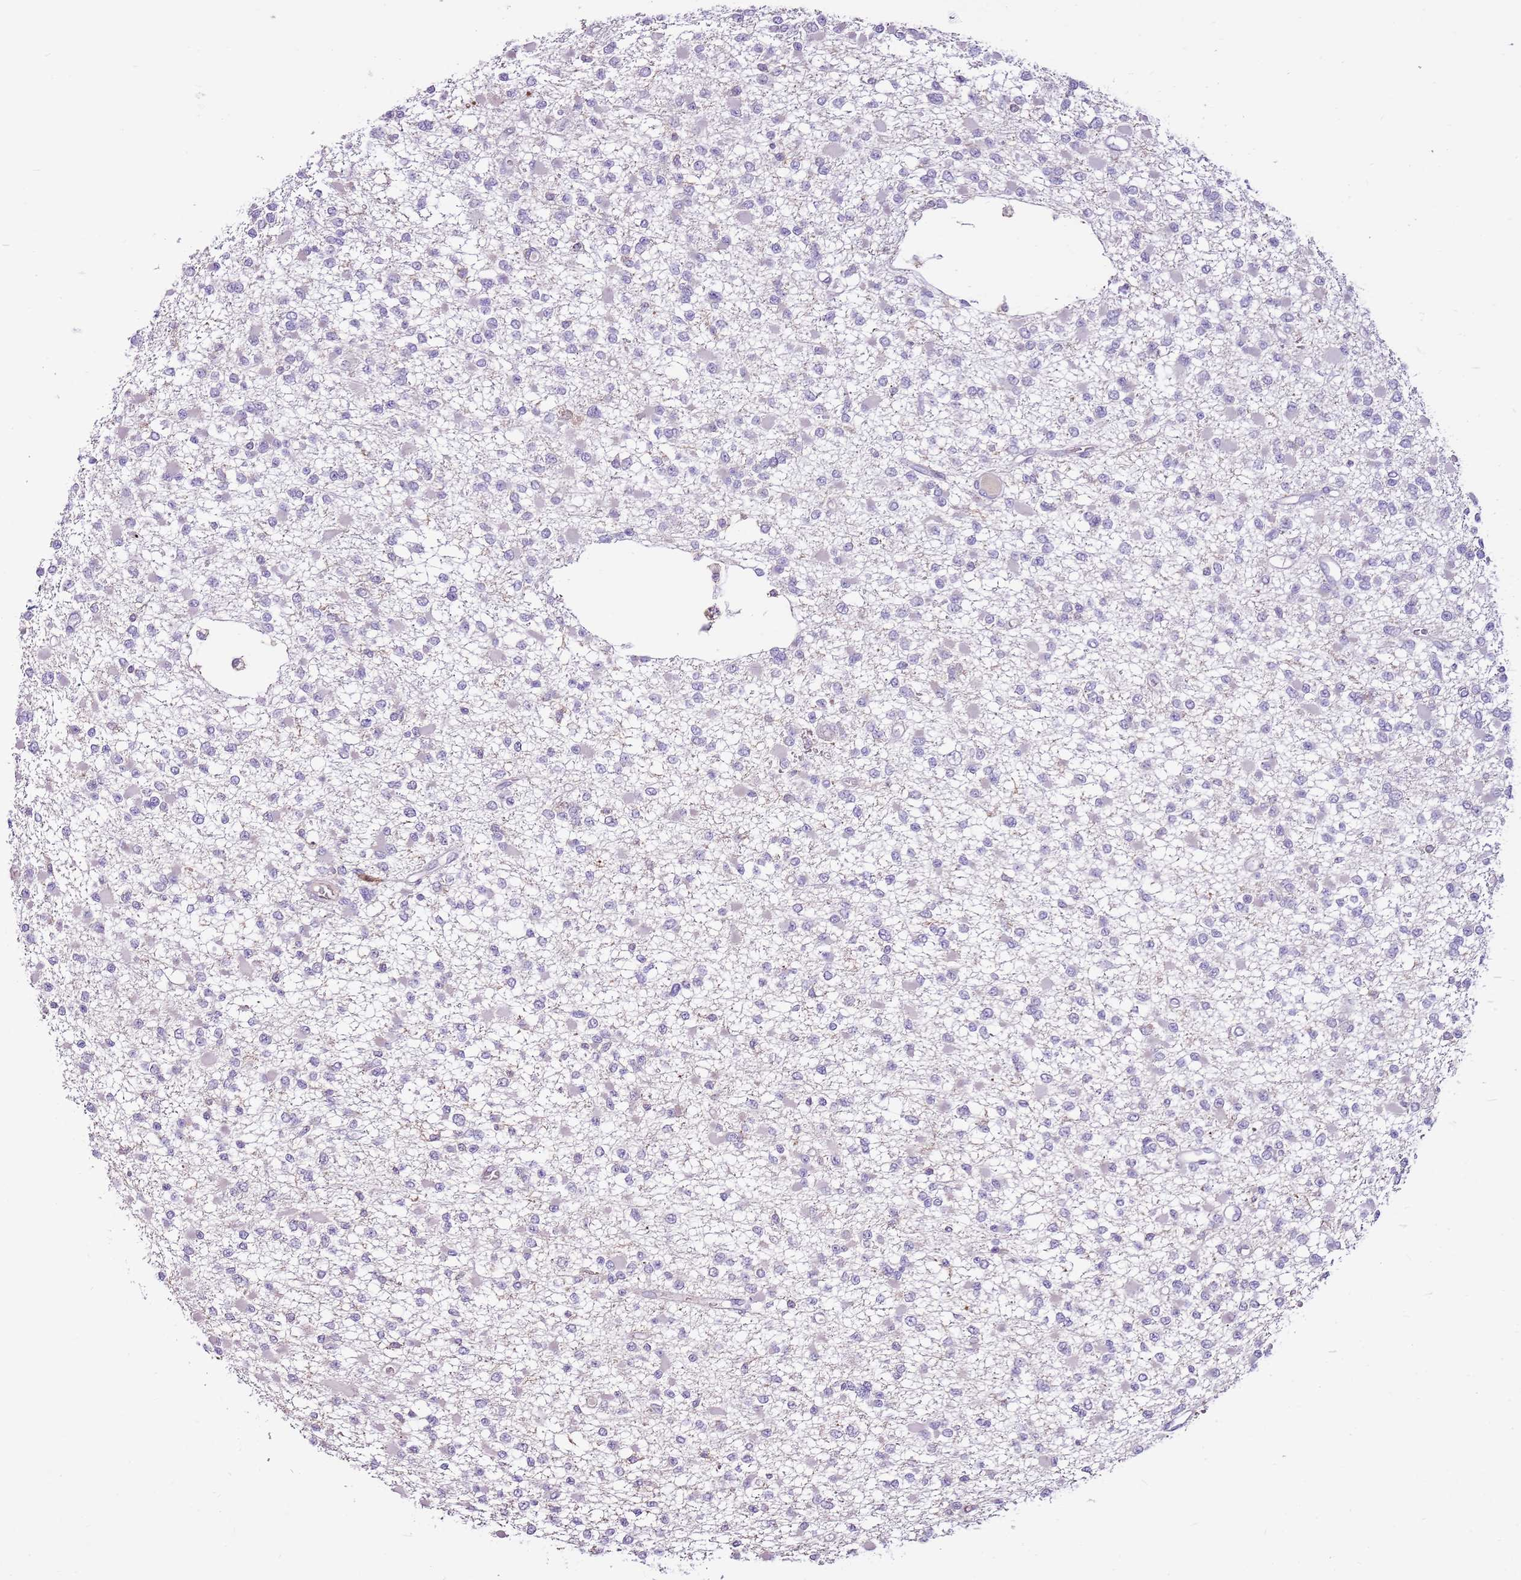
{"staining": {"intensity": "negative", "quantity": "none", "location": "none"}, "tissue": "glioma", "cell_type": "Tumor cells", "image_type": "cancer", "snomed": [{"axis": "morphology", "description": "Glioma, malignant, Low grade"}, {"axis": "topography", "description": "Brain"}], "caption": "Tumor cells show no significant positivity in malignant low-grade glioma.", "gene": "ZSWIM1", "patient": {"sex": "female", "age": 22}}